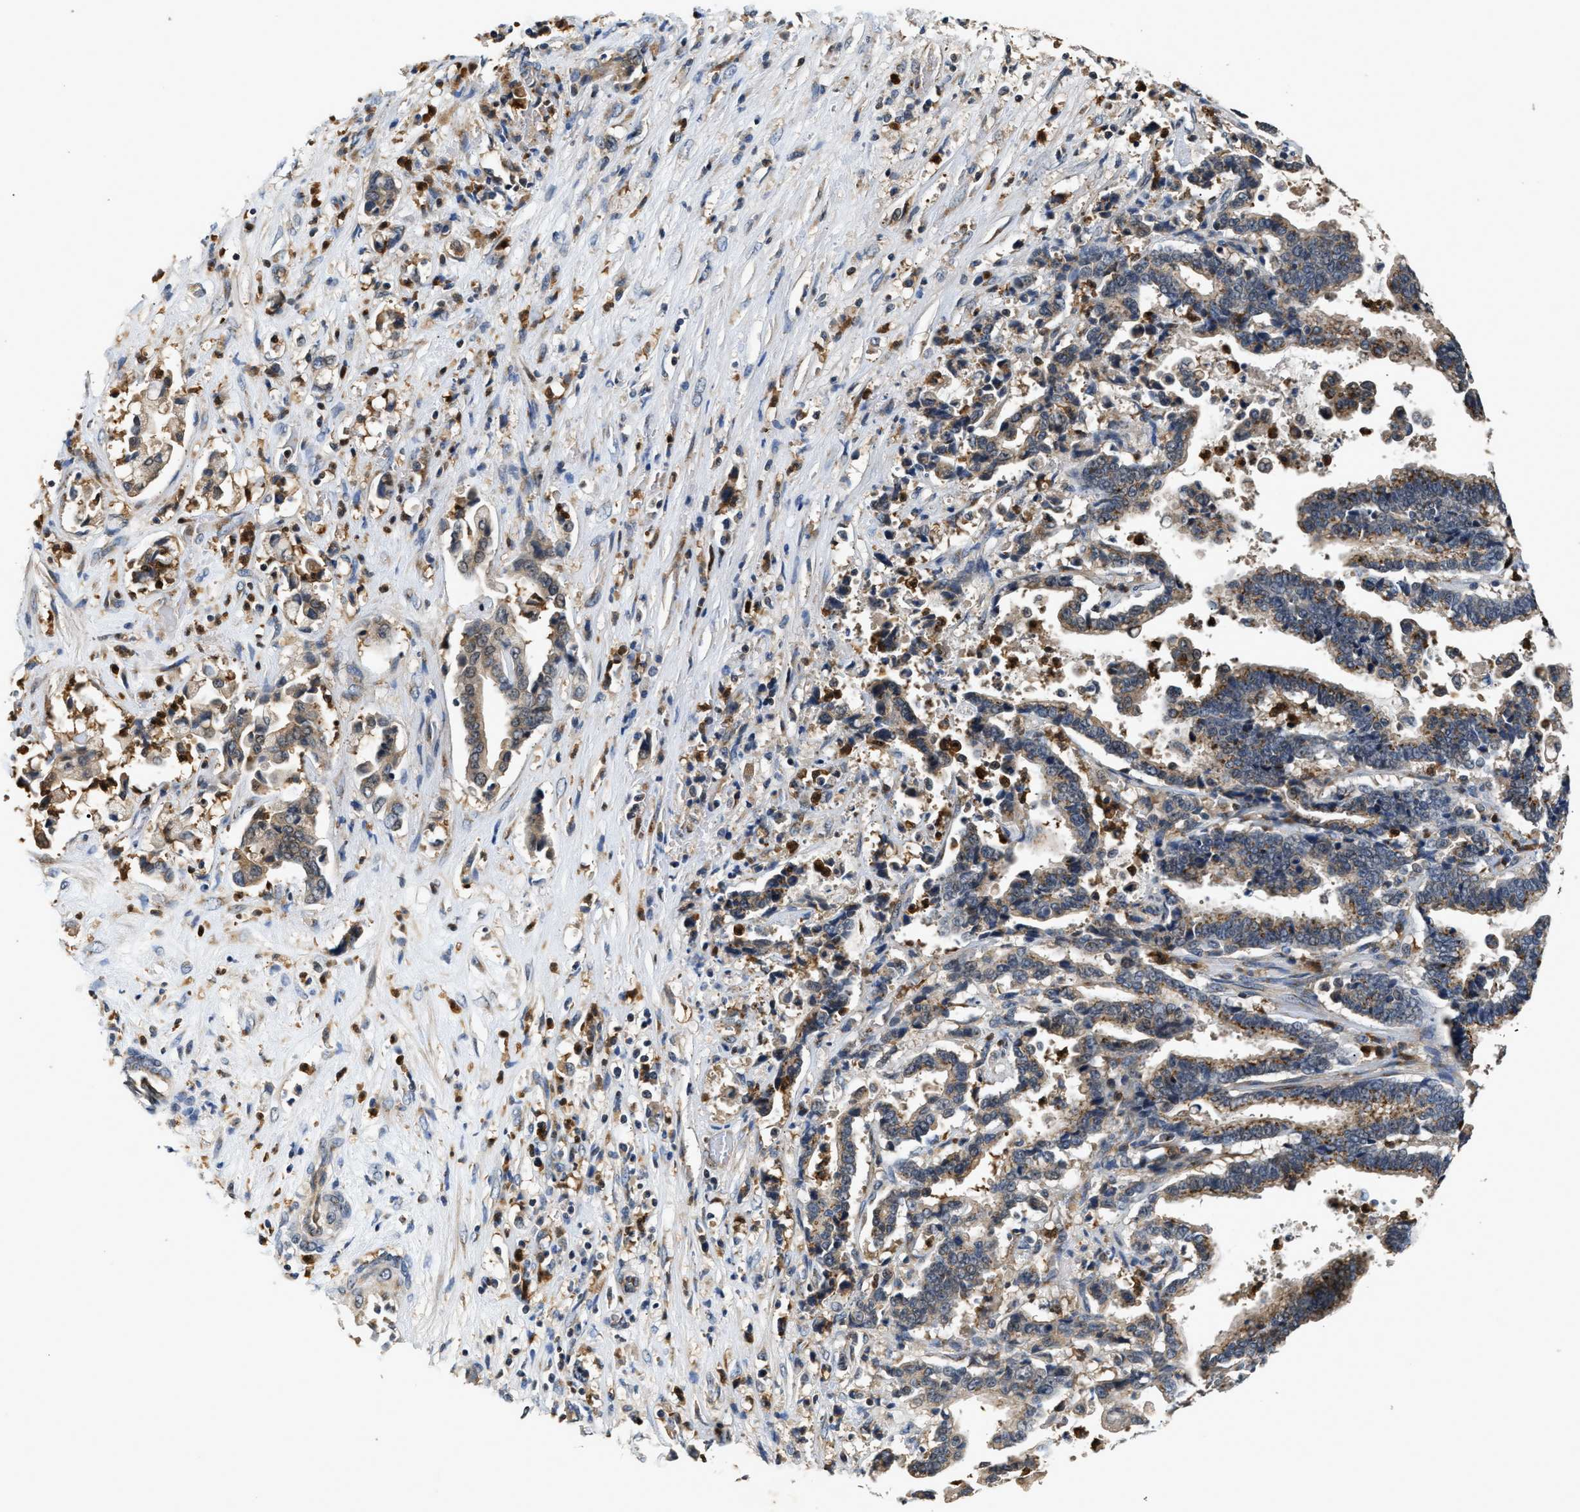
{"staining": {"intensity": "weak", "quantity": ">75%", "location": "cytoplasmic/membranous"}, "tissue": "liver cancer", "cell_type": "Tumor cells", "image_type": "cancer", "snomed": [{"axis": "morphology", "description": "Cholangiocarcinoma"}, {"axis": "topography", "description": "Liver"}], "caption": "About >75% of tumor cells in human cholangiocarcinoma (liver) show weak cytoplasmic/membranous protein expression as visualized by brown immunohistochemical staining.", "gene": "CHUK", "patient": {"sex": "male", "age": 57}}